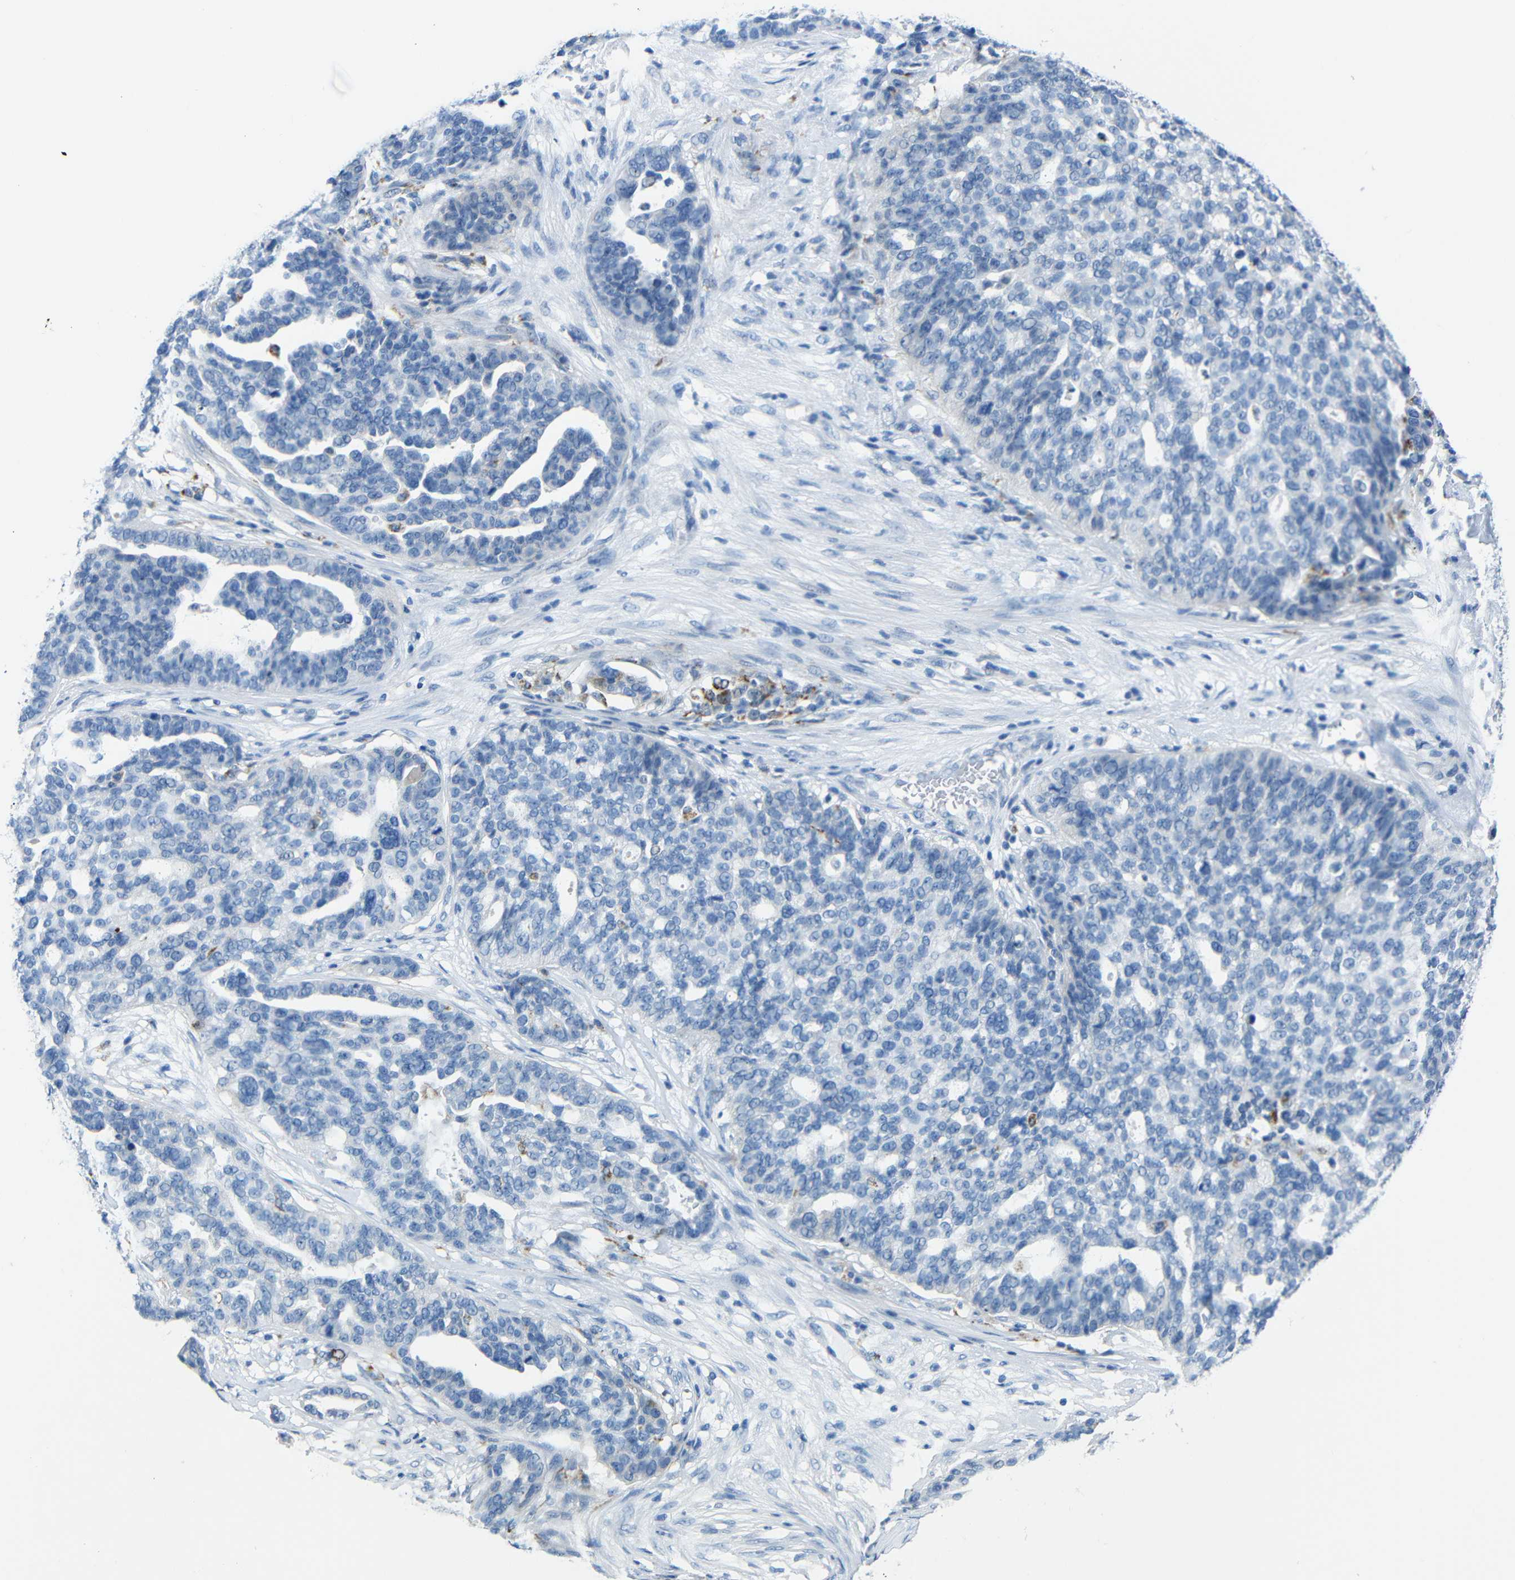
{"staining": {"intensity": "negative", "quantity": "none", "location": "none"}, "tissue": "ovarian cancer", "cell_type": "Tumor cells", "image_type": "cancer", "snomed": [{"axis": "morphology", "description": "Cystadenocarcinoma, serous, NOS"}, {"axis": "topography", "description": "Ovary"}], "caption": "Immunohistochemistry (IHC) photomicrograph of neoplastic tissue: ovarian cancer (serous cystadenocarcinoma) stained with DAB exhibits no significant protein staining in tumor cells.", "gene": "C15orf48", "patient": {"sex": "female", "age": 59}}